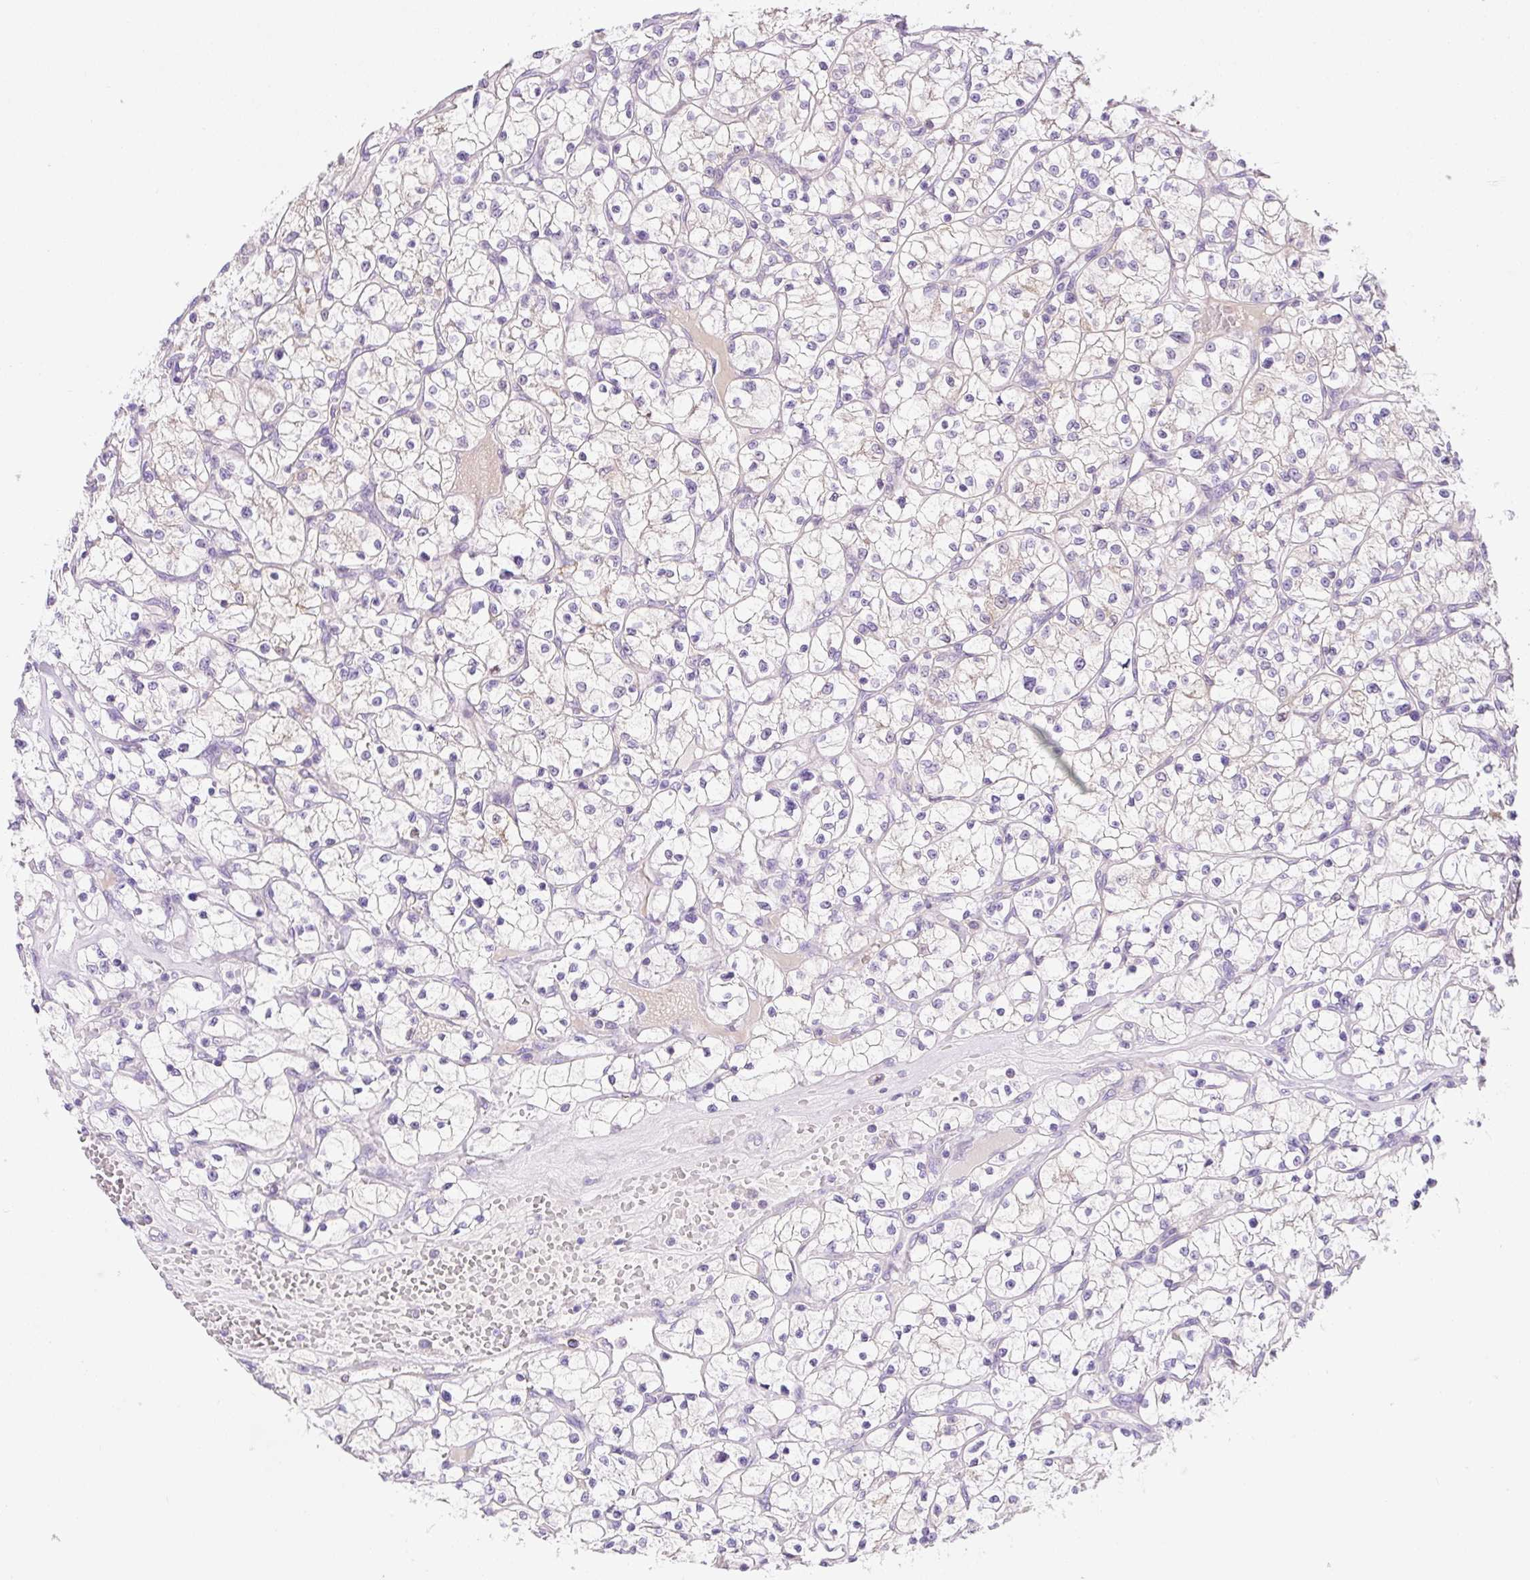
{"staining": {"intensity": "negative", "quantity": "none", "location": "none"}, "tissue": "renal cancer", "cell_type": "Tumor cells", "image_type": "cancer", "snomed": [{"axis": "morphology", "description": "Adenocarcinoma, NOS"}, {"axis": "topography", "description": "Kidney"}], "caption": "The micrograph reveals no significant staining in tumor cells of adenocarcinoma (renal).", "gene": "NDST3", "patient": {"sex": "female", "age": 64}}